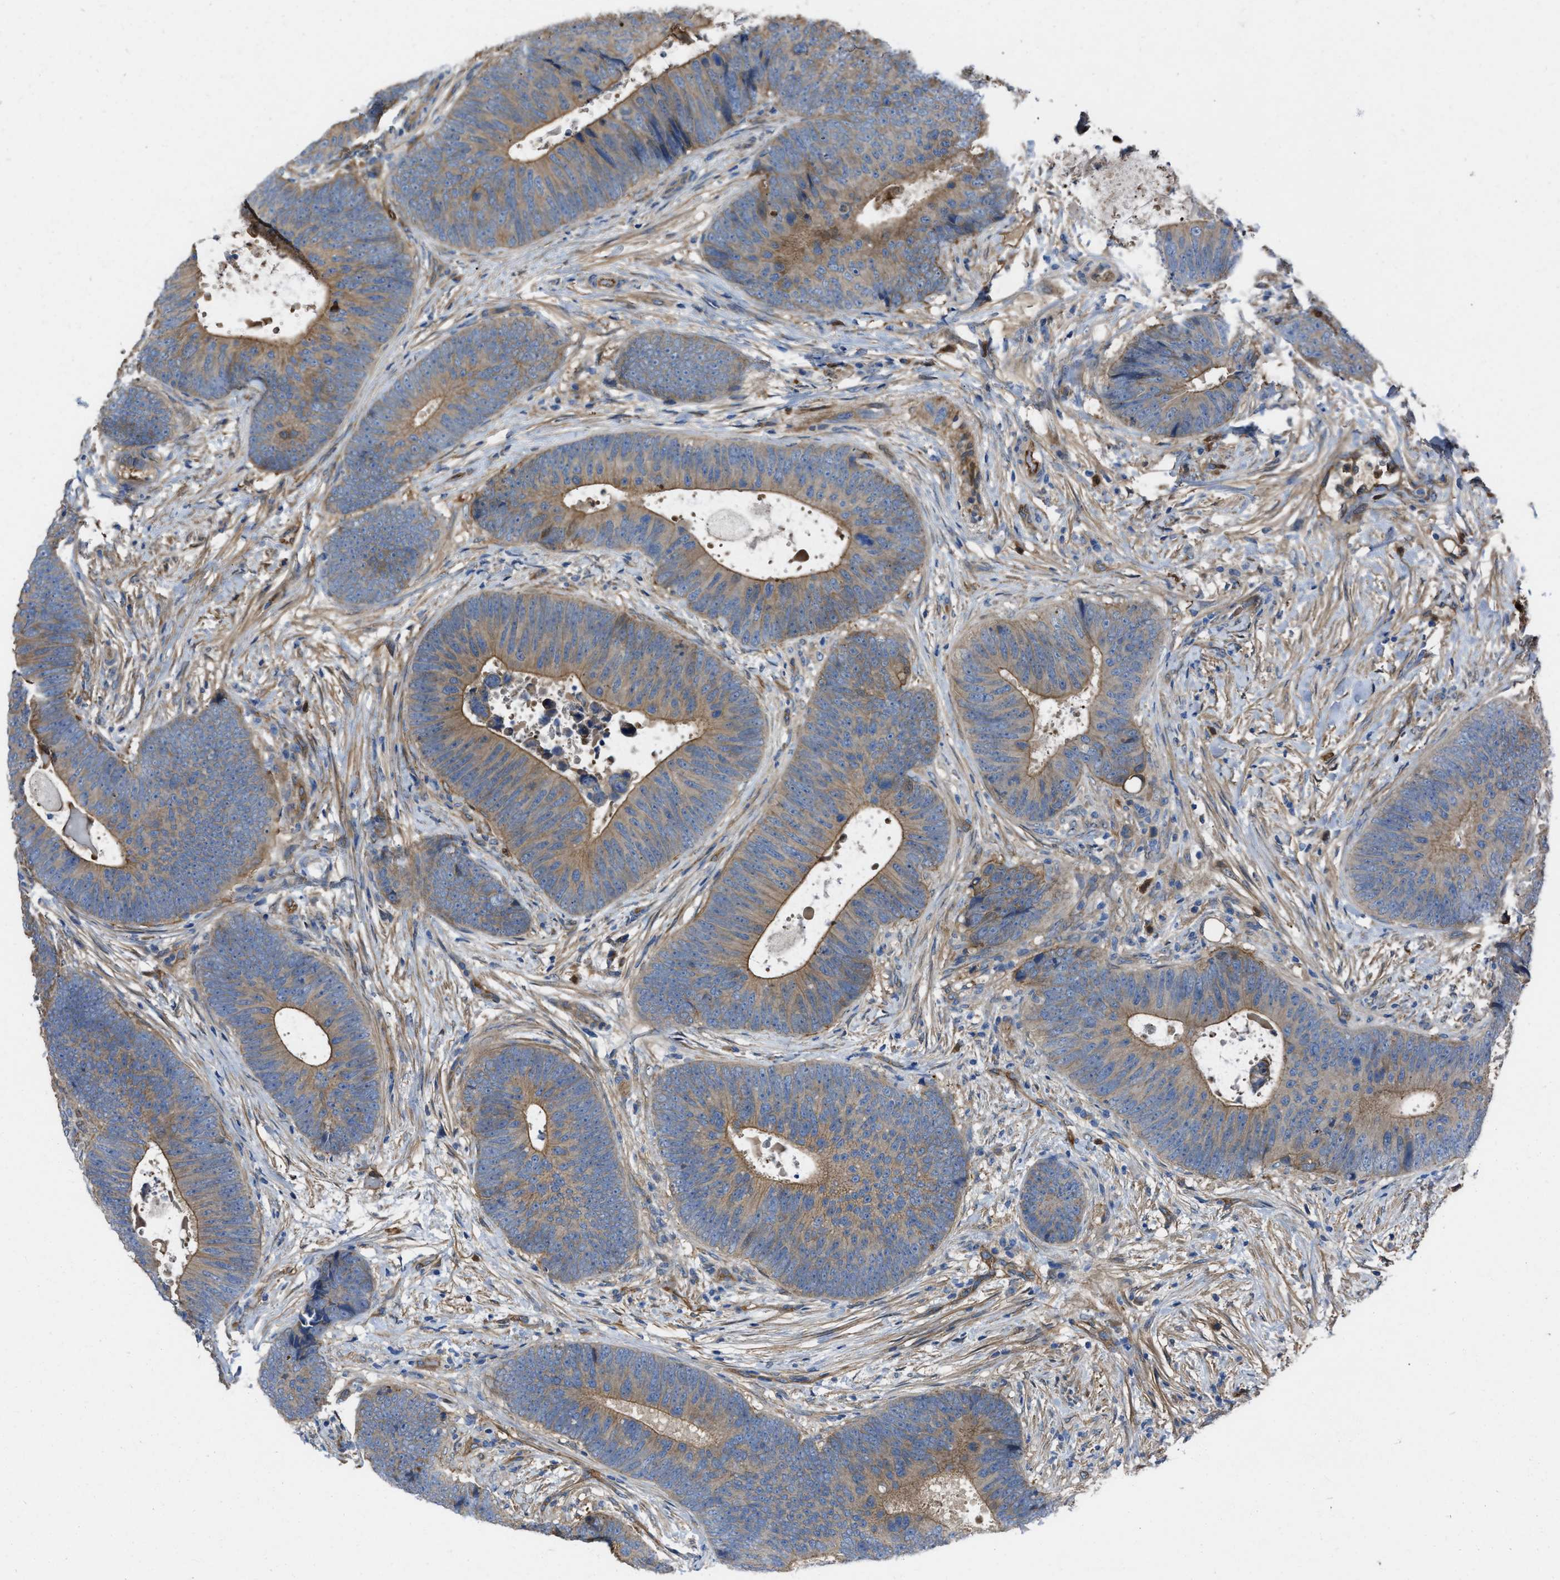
{"staining": {"intensity": "moderate", "quantity": "25%-75%", "location": "cytoplasmic/membranous"}, "tissue": "colorectal cancer", "cell_type": "Tumor cells", "image_type": "cancer", "snomed": [{"axis": "morphology", "description": "Adenocarcinoma, NOS"}, {"axis": "topography", "description": "Colon"}], "caption": "Immunohistochemistry histopathology image of human colorectal cancer (adenocarcinoma) stained for a protein (brown), which exhibits medium levels of moderate cytoplasmic/membranous staining in about 25%-75% of tumor cells.", "gene": "TRIOBP", "patient": {"sex": "male", "age": 56}}